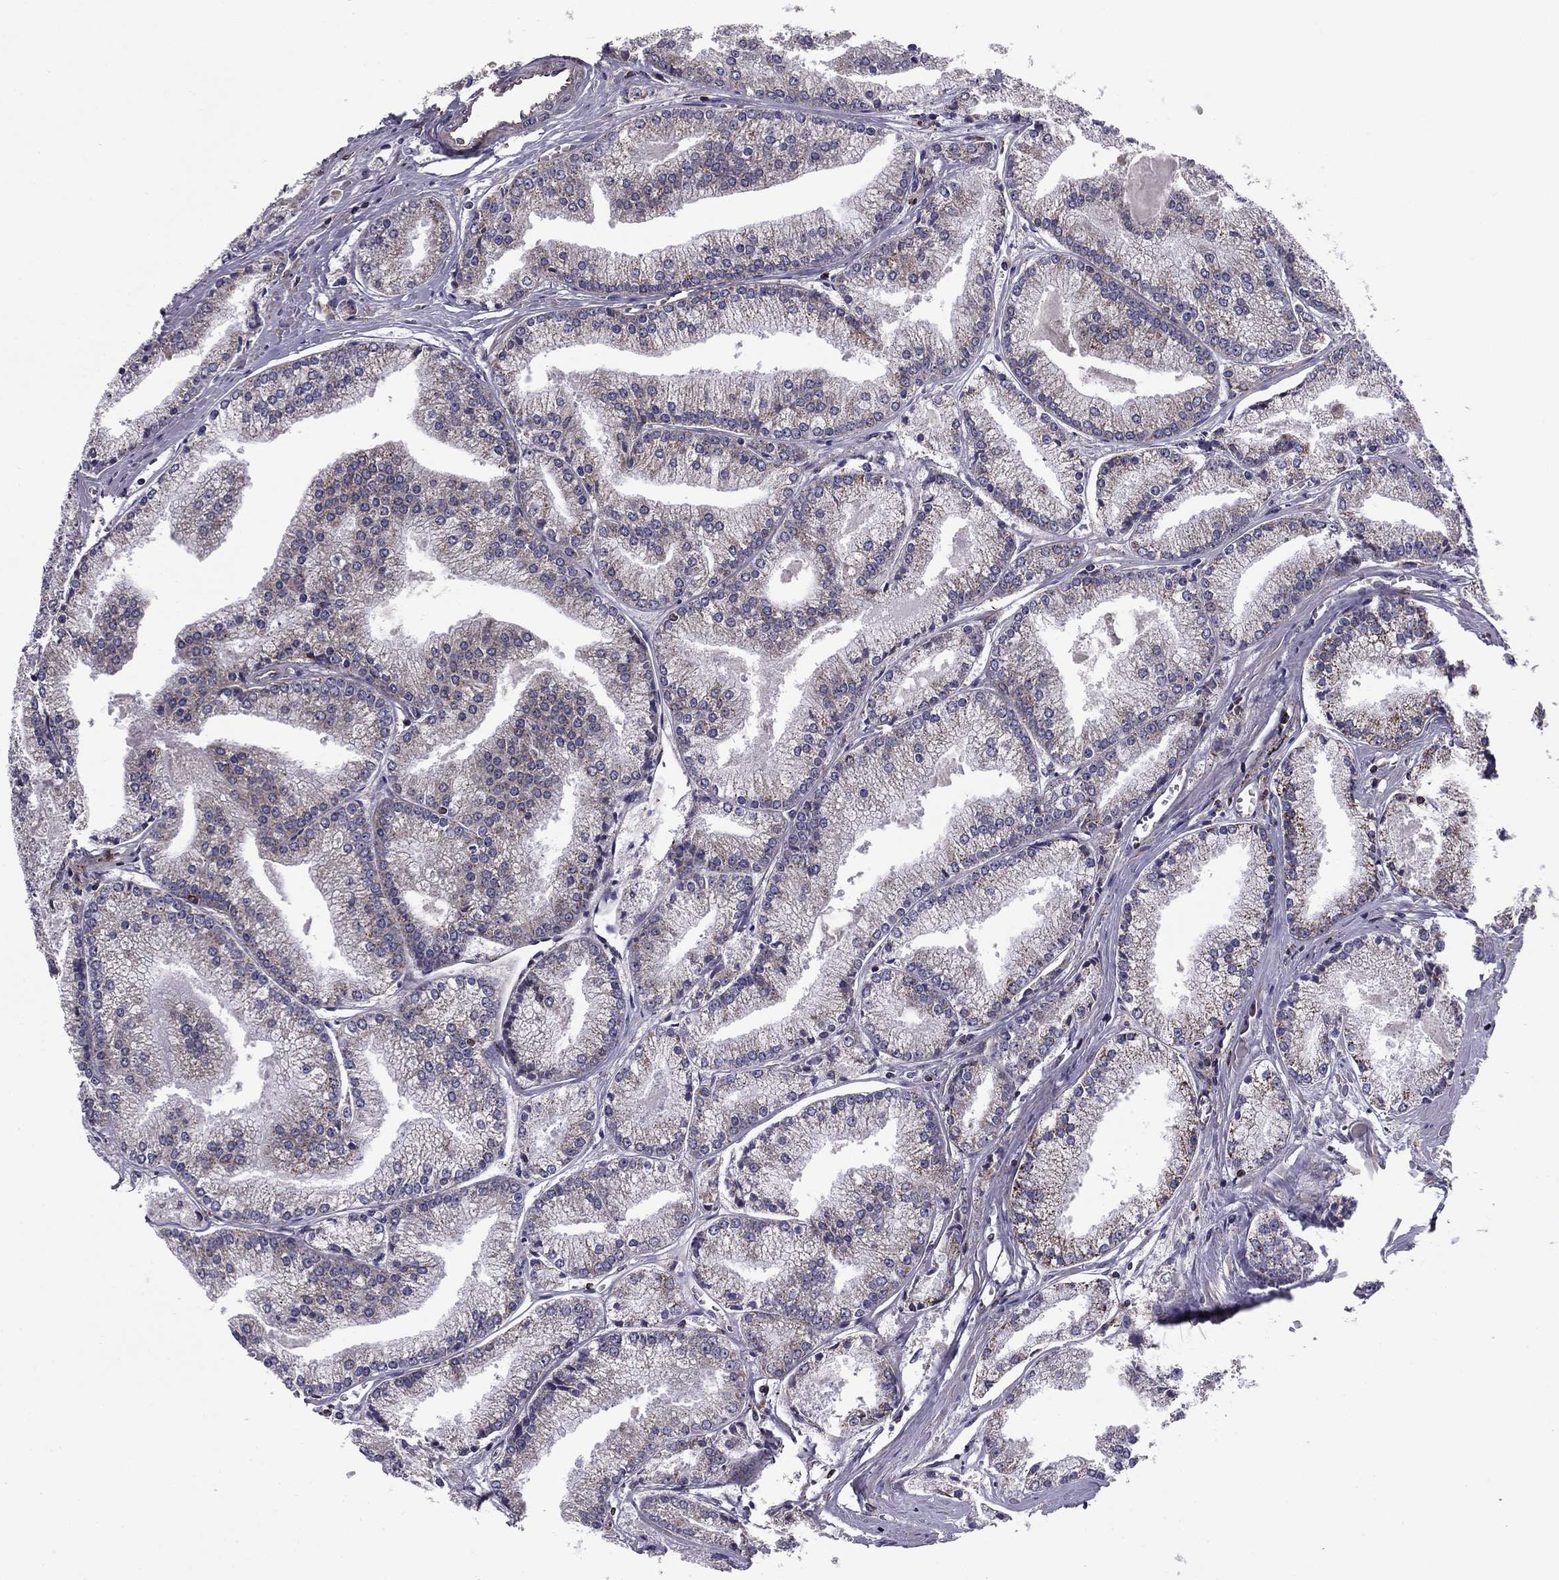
{"staining": {"intensity": "moderate", "quantity": "25%-75%", "location": "cytoplasmic/membranous"}, "tissue": "prostate cancer", "cell_type": "Tumor cells", "image_type": "cancer", "snomed": [{"axis": "morphology", "description": "Adenocarcinoma, NOS"}, {"axis": "topography", "description": "Prostate"}], "caption": "Brown immunohistochemical staining in prostate cancer (adenocarcinoma) displays moderate cytoplasmic/membranous staining in about 25%-75% of tumor cells.", "gene": "ALG6", "patient": {"sex": "male", "age": 72}}